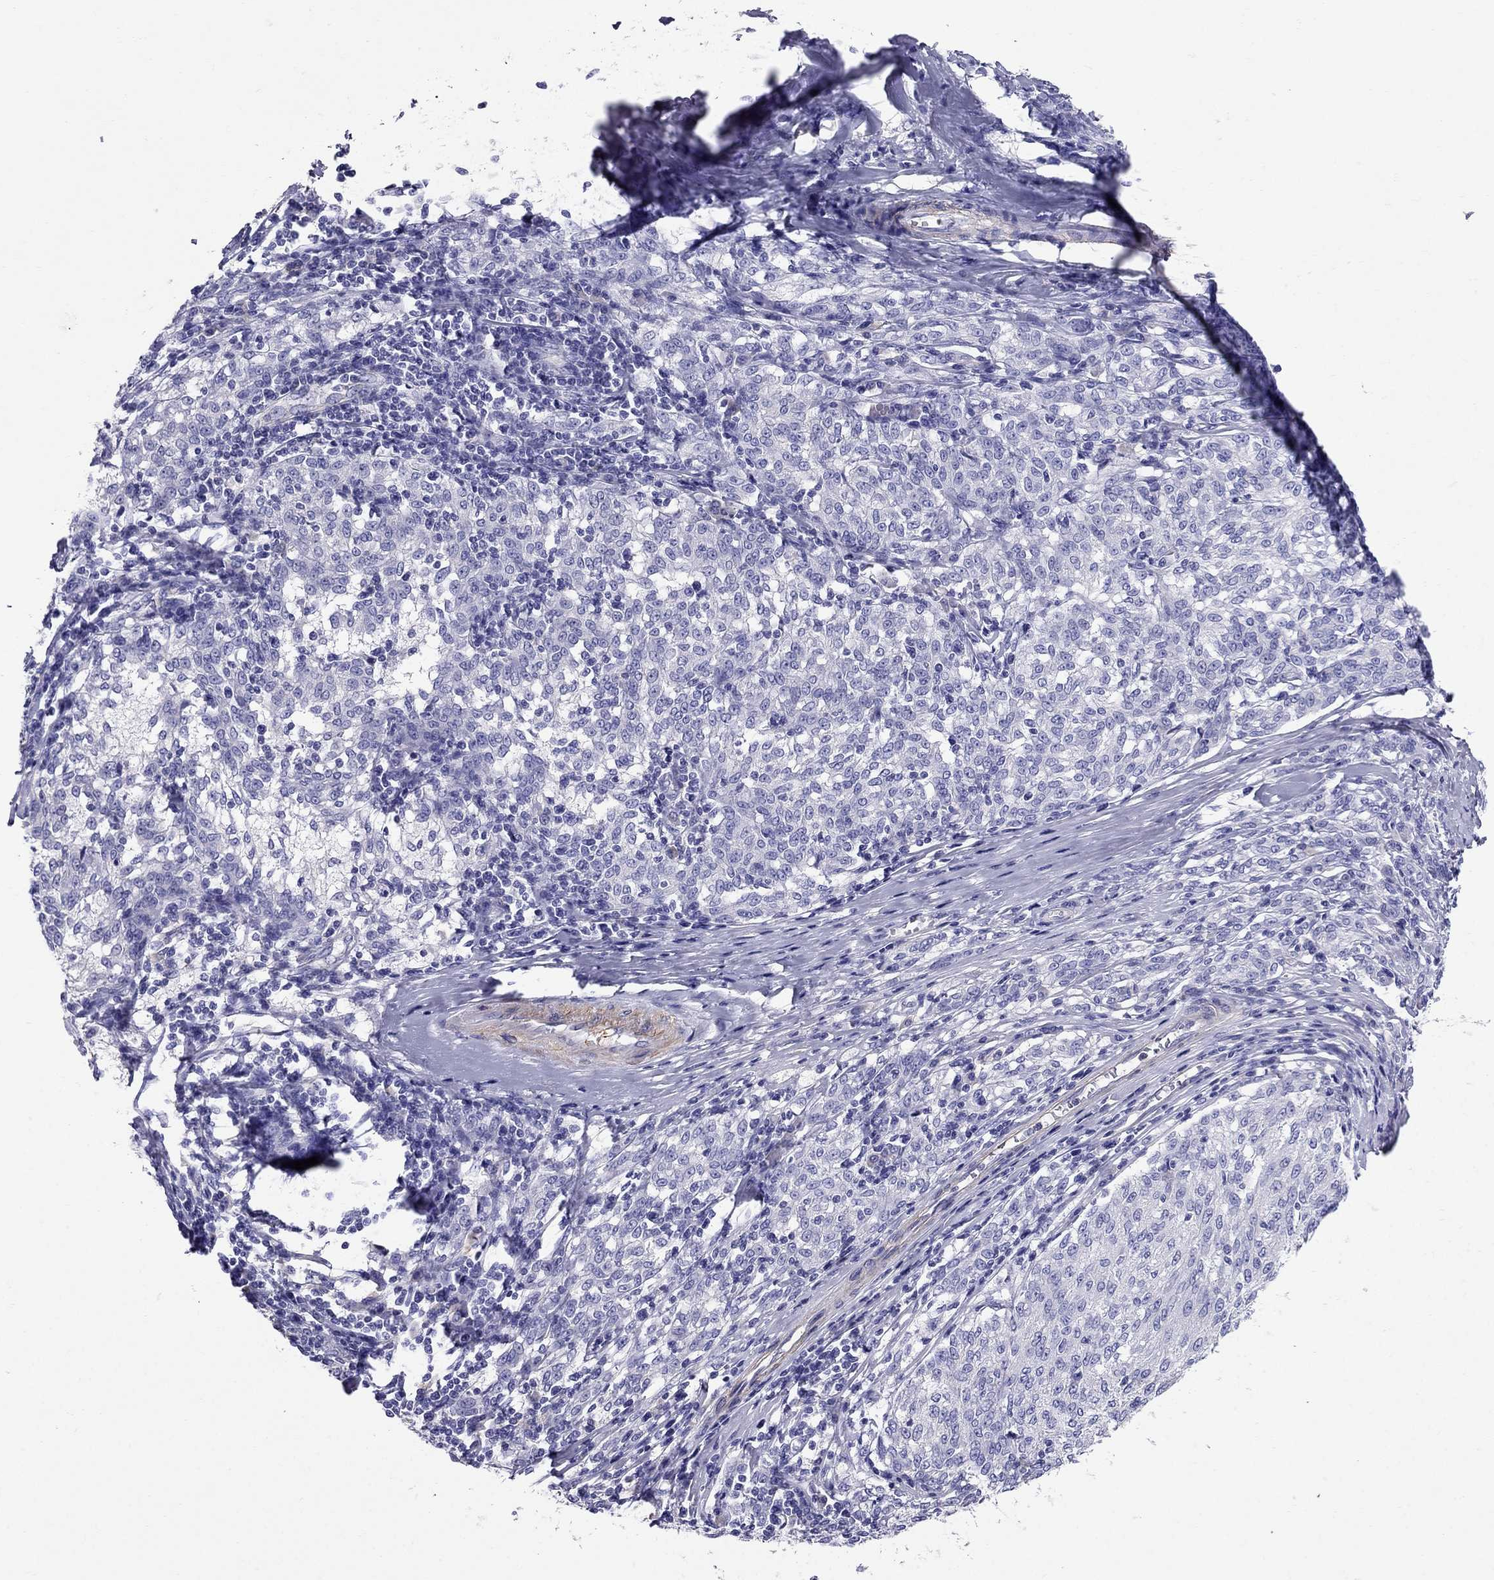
{"staining": {"intensity": "negative", "quantity": "none", "location": "none"}, "tissue": "melanoma", "cell_type": "Tumor cells", "image_type": "cancer", "snomed": [{"axis": "morphology", "description": "Malignant melanoma, NOS"}, {"axis": "topography", "description": "Skin"}], "caption": "DAB (3,3'-diaminobenzidine) immunohistochemical staining of melanoma demonstrates no significant expression in tumor cells.", "gene": "GPR50", "patient": {"sex": "female", "age": 72}}